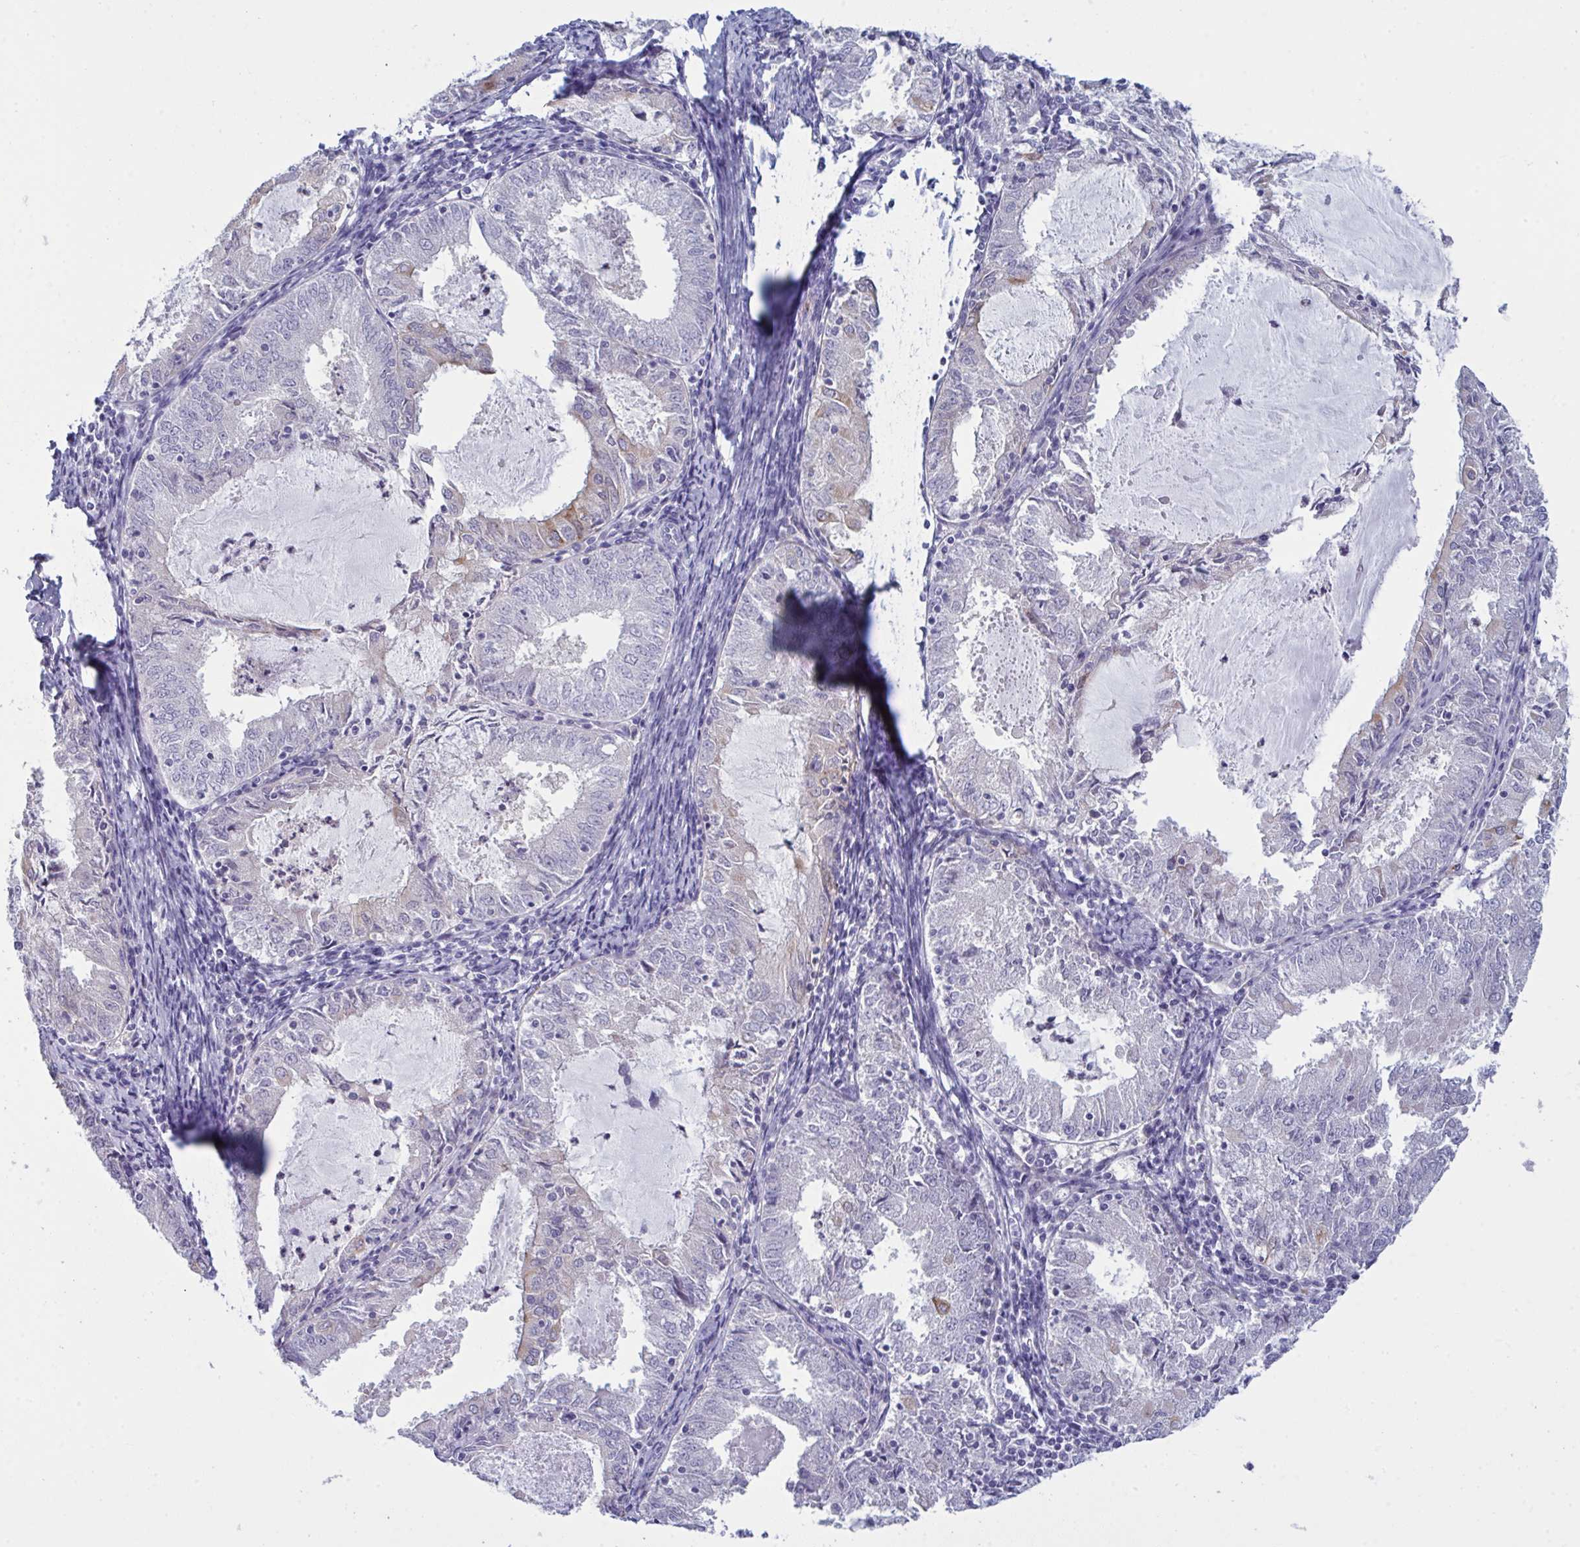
{"staining": {"intensity": "negative", "quantity": "none", "location": "none"}, "tissue": "endometrial cancer", "cell_type": "Tumor cells", "image_type": "cancer", "snomed": [{"axis": "morphology", "description": "Adenocarcinoma, NOS"}, {"axis": "topography", "description": "Endometrium"}], "caption": "The immunohistochemistry (IHC) photomicrograph has no significant positivity in tumor cells of adenocarcinoma (endometrial) tissue.", "gene": "TENT5D", "patient": {"sex": "female", "age": 57}}